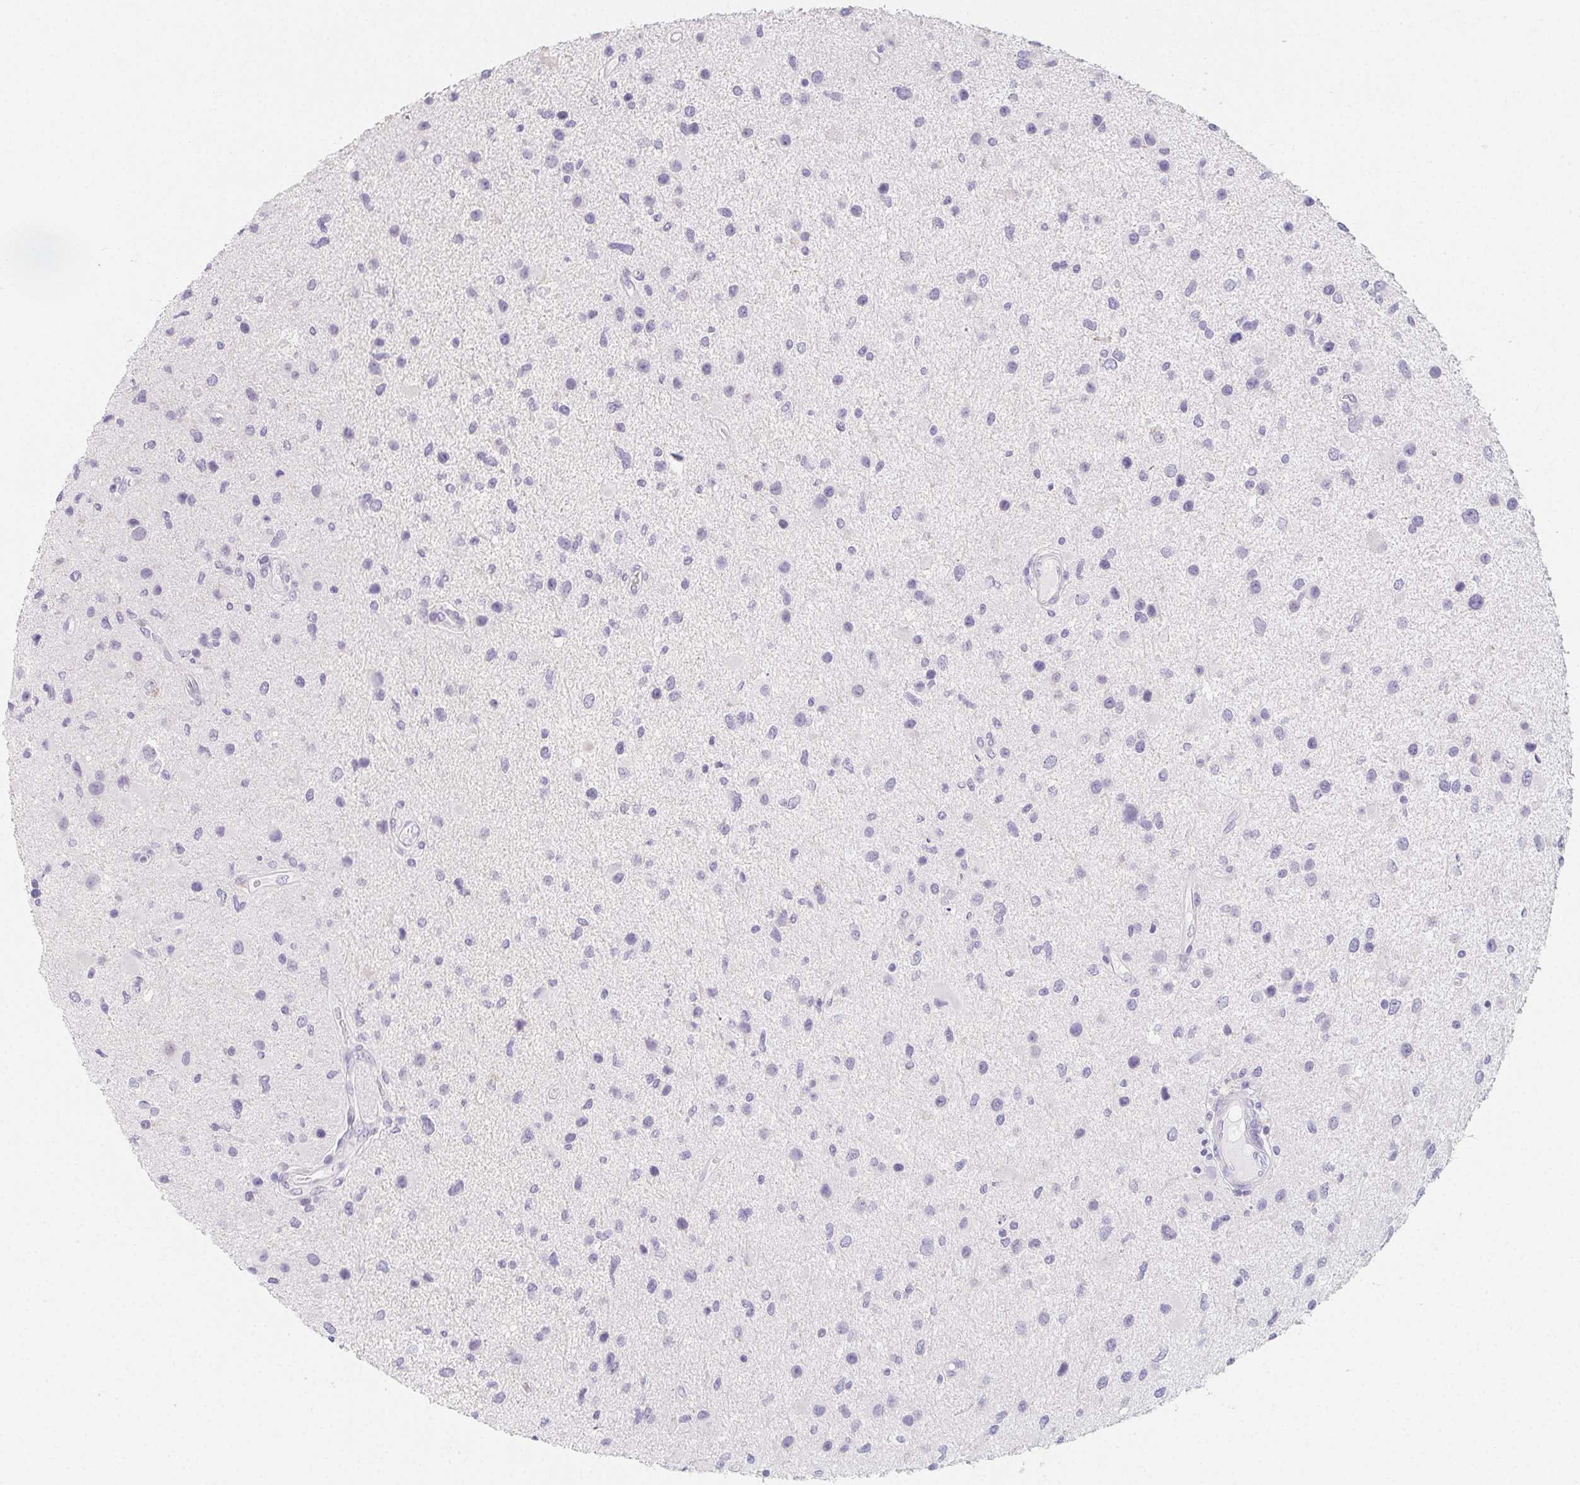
{"staining": {"intensity": "negative", "quantity": "none", "location": "none"}, "tissue": "glioma", "cell_type": "Tumor cells", "image_type": "cancer", "snomed": [{"axis": "morphology", "description": "Glioma, malignant, Low grade"}, {"axis": "topography", "description": "Brain"}], "caption": "High power microscopy image of an immunohistochemistry (IHC) histopathology image of glioma, revealing no significant staining in tumor cells.", "gene": "GLIPR1L1", "patient": {"sex": "female", "age": 32}}